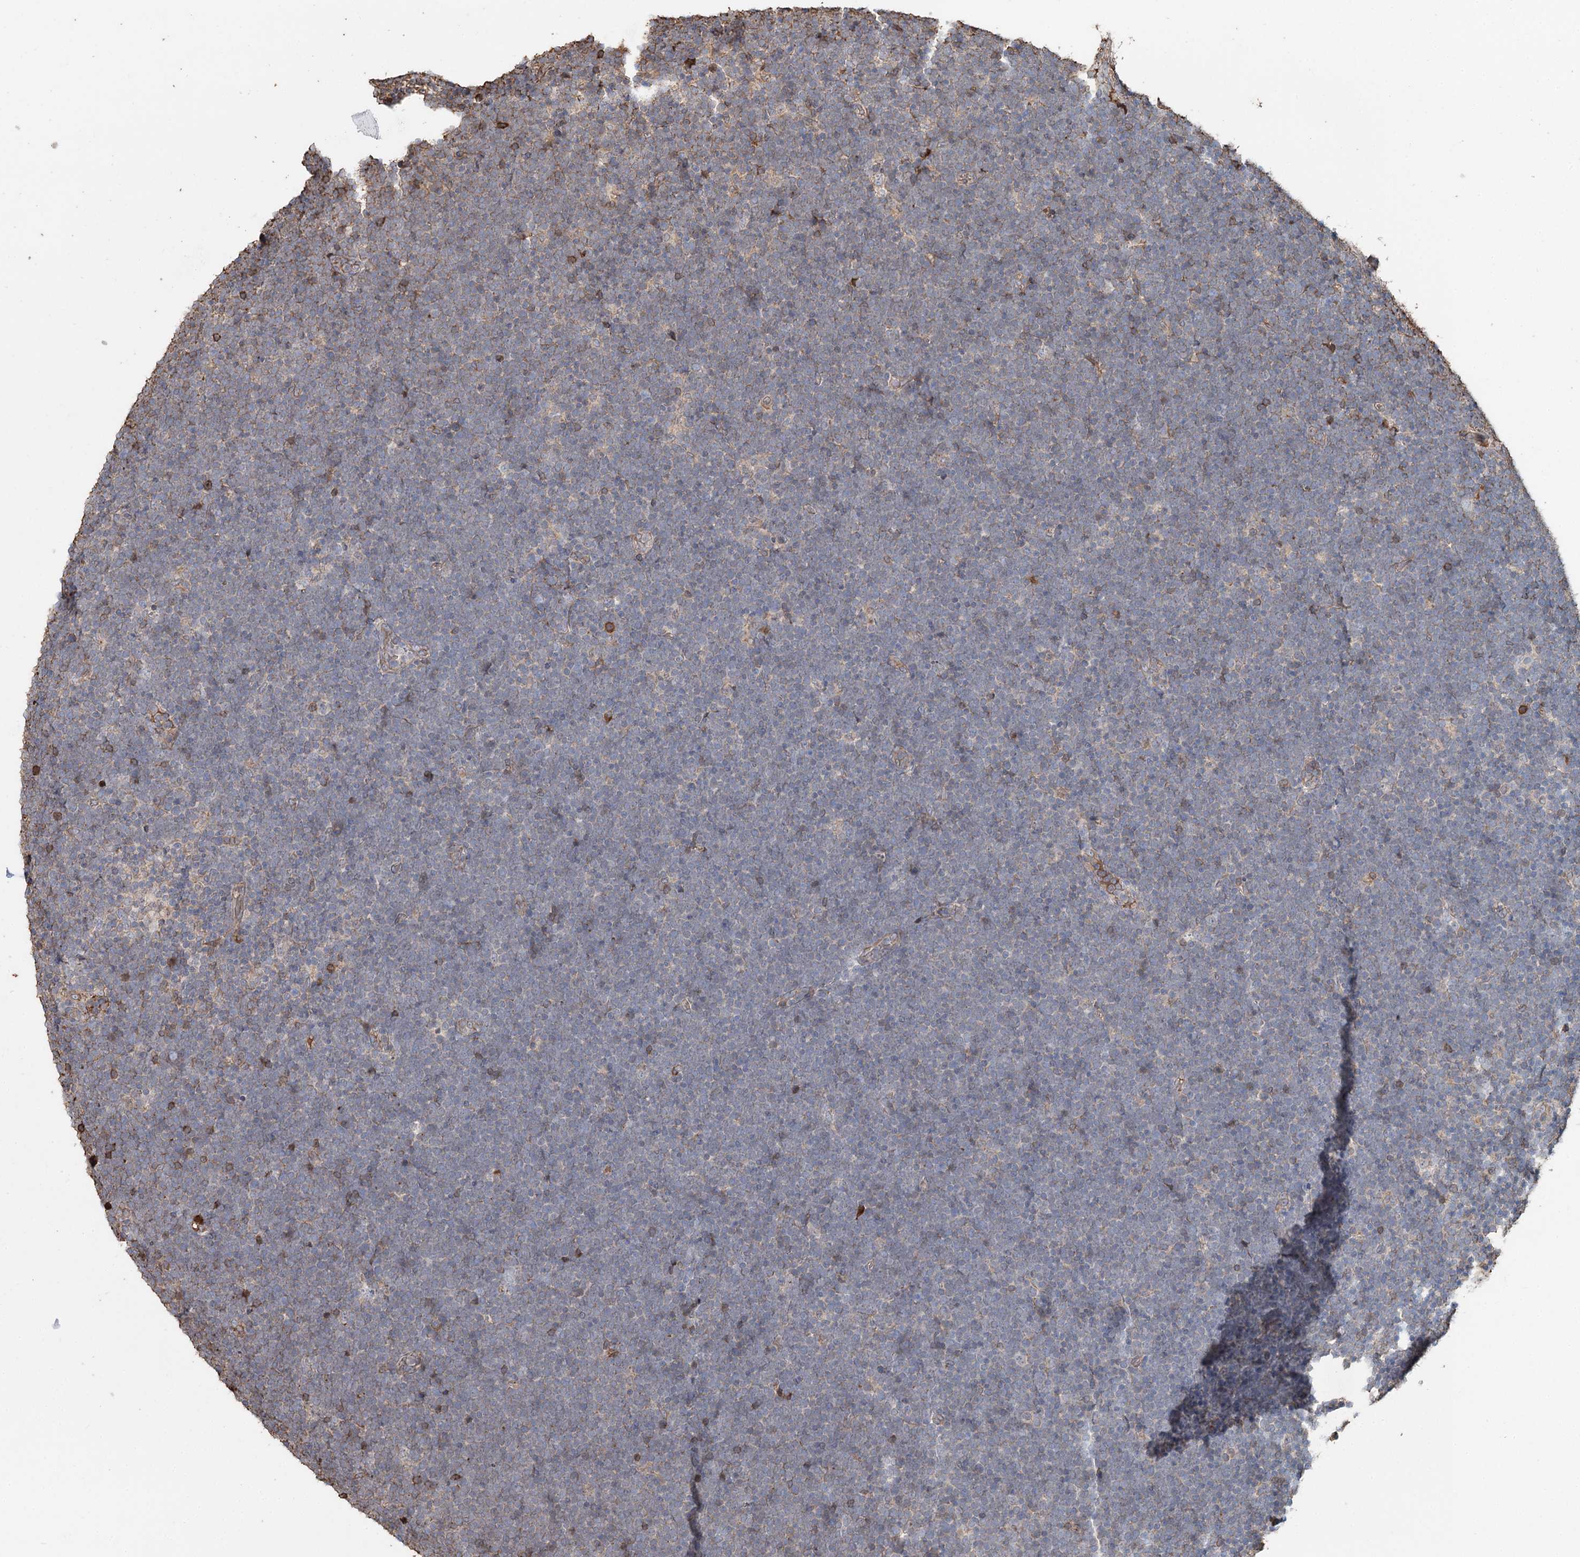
{"staining": {"intensity": "moderate", "quantity": "<25%", "location": "cytoplasmic/membranous"}, "tissue": "lymphoma", "cell_type": "Tumor cells", "image_type": "cancer", "snomed": [{"axis": "morphology", "description": "Malignant lymphoma, non-Hodgkin's type, High grade"}, {"axis": "topography", "description": "Lymph node"}], "caption": "Malignant lymphoma, non-Hodgkin's type (high-grade) stained with DAB immunohistochemistry displays low levels of moderate cytoplasmic/membranous positivity in approximately <25% of tumor cells.", "gene": "SYVN1", "patient": {"sex": "male", "age": 13}}